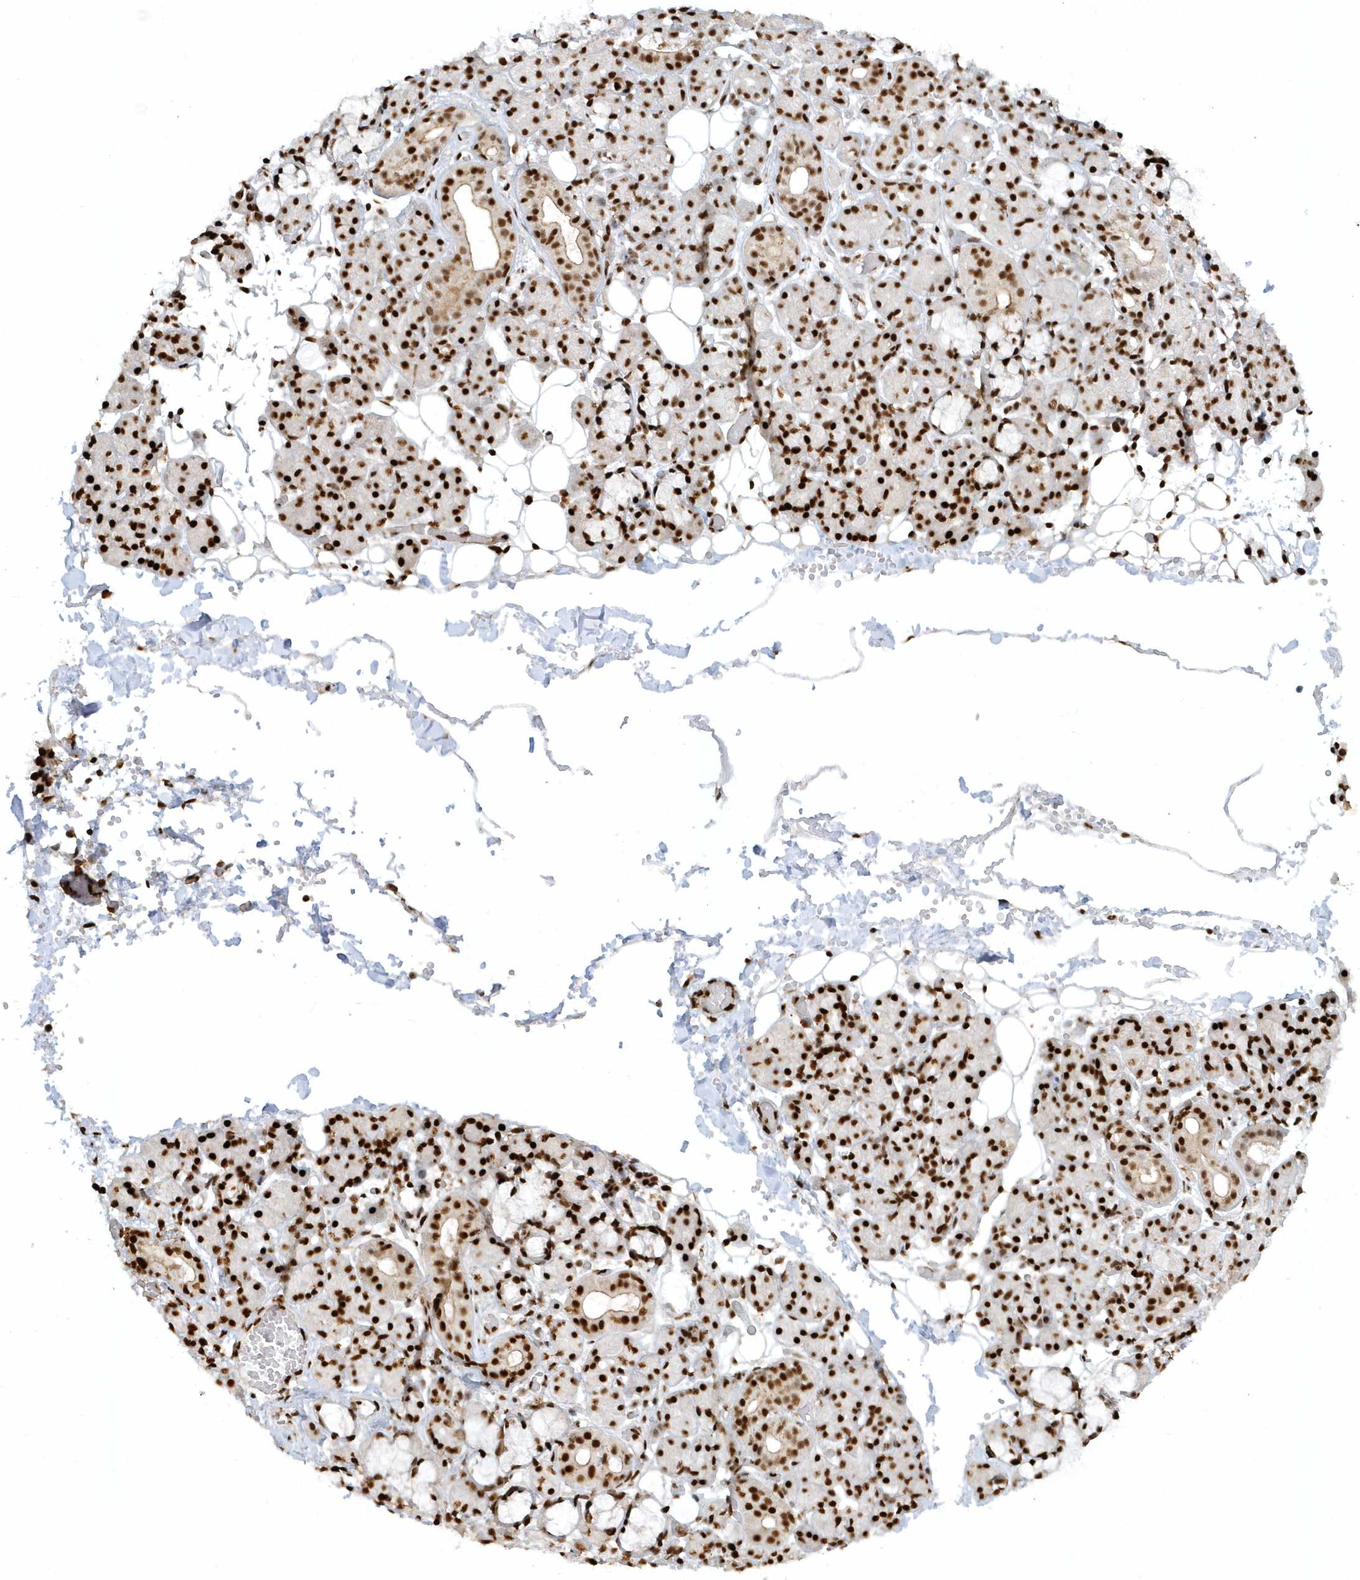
{"staining": {"intensity": "strong", "quantity": ">75%", "location": "nuclear"}, "tissue": "salivary gland", "cell_type": "Glandular cells", "image_type": "normal", "snomed": [{"axis": "morphology", "description": "Normal tissue, NOS"}, {"axis": "topography", "description": "Salivary gland"}], "caption": "Protein staining of benign salivary gland exhibits strong nuclear staining in about >75% of glandular cells.", "gene": "SUMO2", "patient": {"sex": "male", "age": 63}}